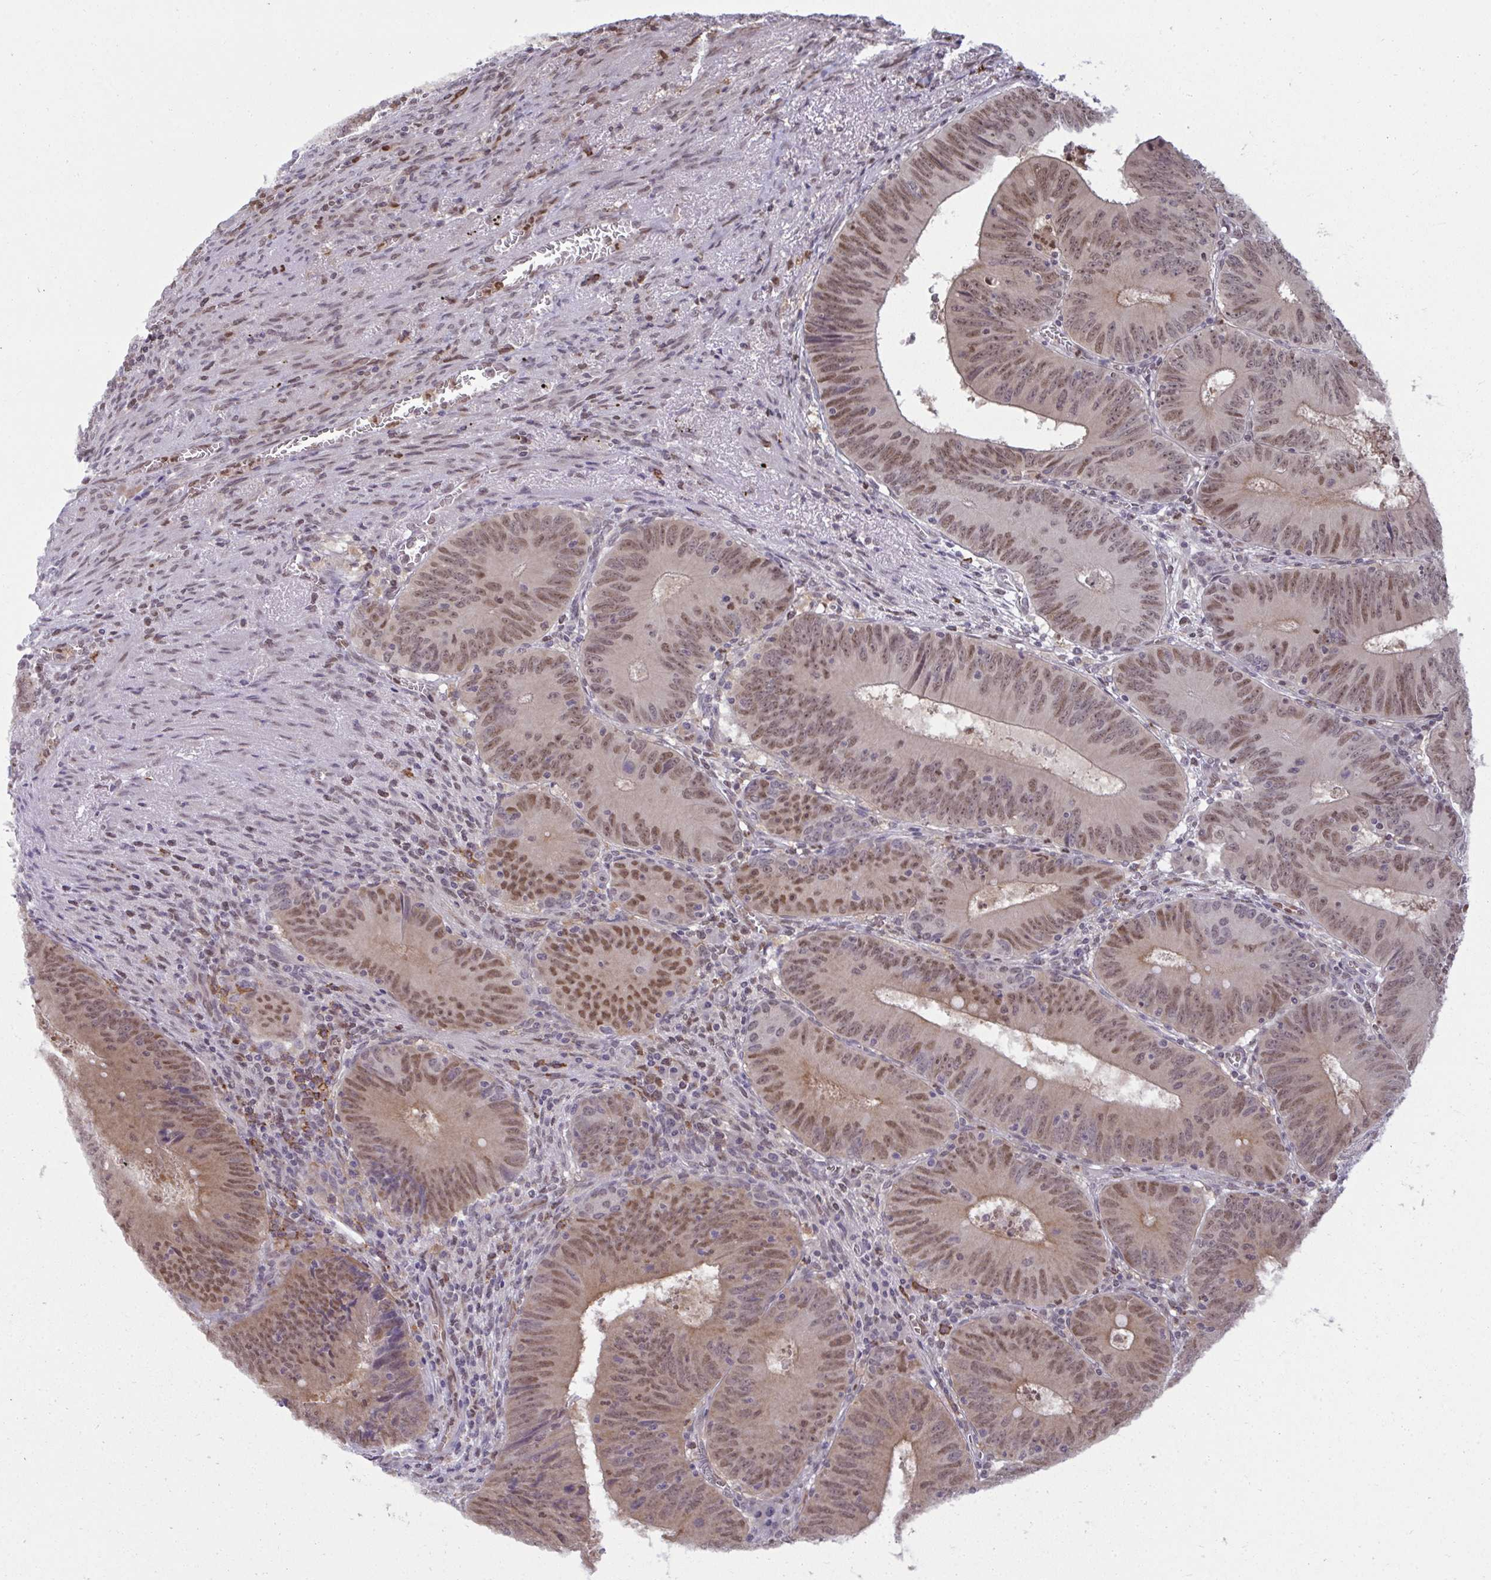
{"staining": {"intensity": "moderate", "quantity": ">75%", "location": "nuclear"}, "tissue": "colorectal cancer", "cell_type": "Tumor cells", "image_type": "cancer", "snomed": [{"axis": "morphology", "description": "Adenocarcinoma, NOS"}, {"axis": "topography", "description": "Rectum"}], "caption": "Colorectal cancer stained for a protein reveals moderate nuclear positivity in tumor cells.", "gene": "UXT", "patient": {"sex": "female", "age": 72}}